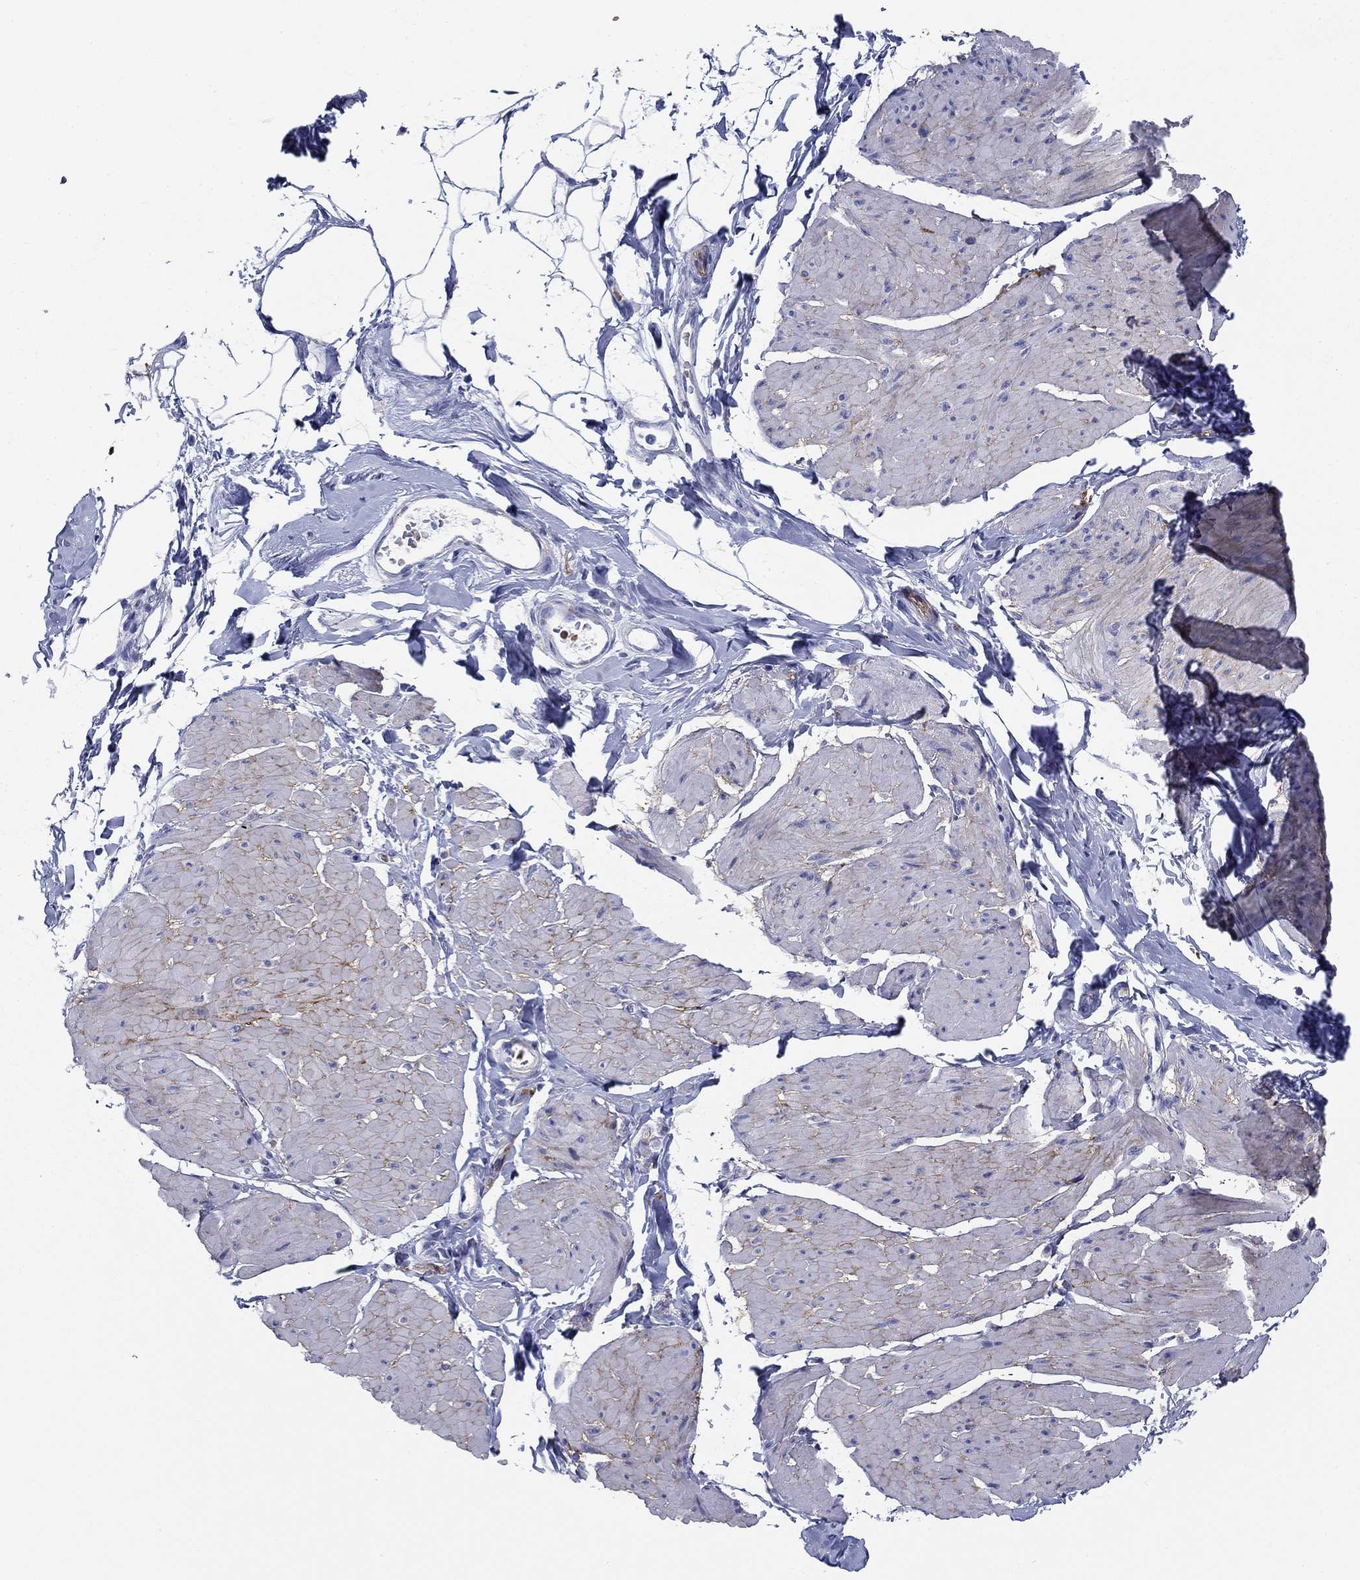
{"staining": {"intensity": "negative", "quantity": "none", "location": "none"}, "tissue": "smooth muscle", "cell_type": "Smooth muscle cells", "image_type": "normal", "snomed": [{"axis": "morphology", "description": "Normal tissue, NOS"}, {"axis": "topography", "description": "Adipose tissue"}, {"axis": "topography", "description": "Smooth muscle"}, {"axis": "topography", "description": "Peripheral nerve tissue"}], "caption": "DAB immunohistochemical staining of unremarkable human smooth muscle displays no significant positivity in smooth muscle cells.", "gene": "GPC1", "patient": {"sex": "male", "age": 83}}